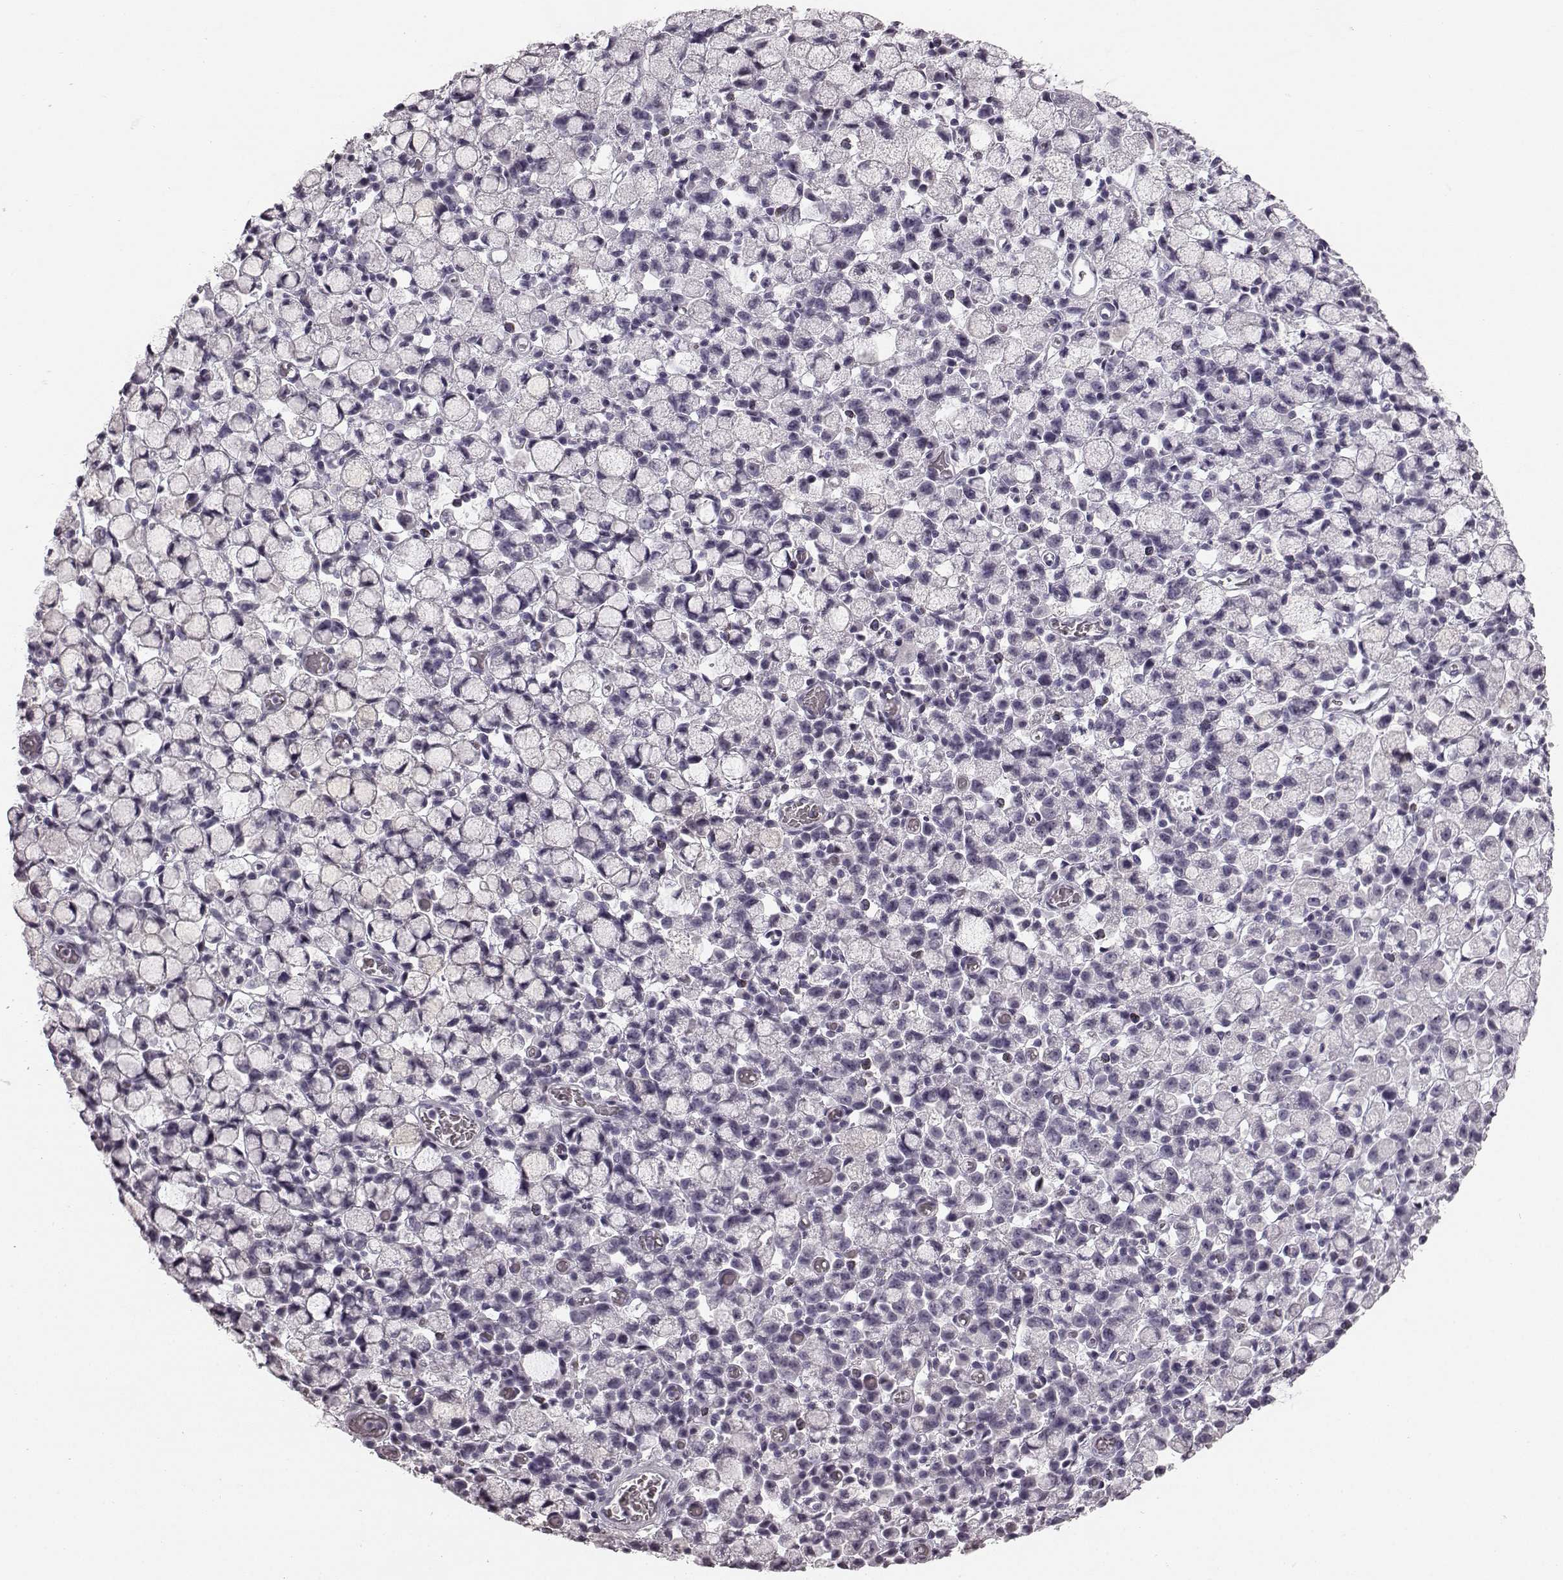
{"staining": {"intensity": "negative", "quantity": "none", "location": "none"}, "tissue": "stomach cancer", "cell_type": "Tumor cells", "image_type": "cancer", "snomed": [{"axis": "morphology", "description": "Adenocarcinoma, NOS"}, {"axis": "topography", "description": "Stomach"}], "caption": "This image is of stomach cancer stained with IHC to label a protein in brown with the nuclei are counter-stained blue. There is no staining in tumor cells.", "gene": "TMPRSS15", "patient": {"sex": "male", "age": 58}}